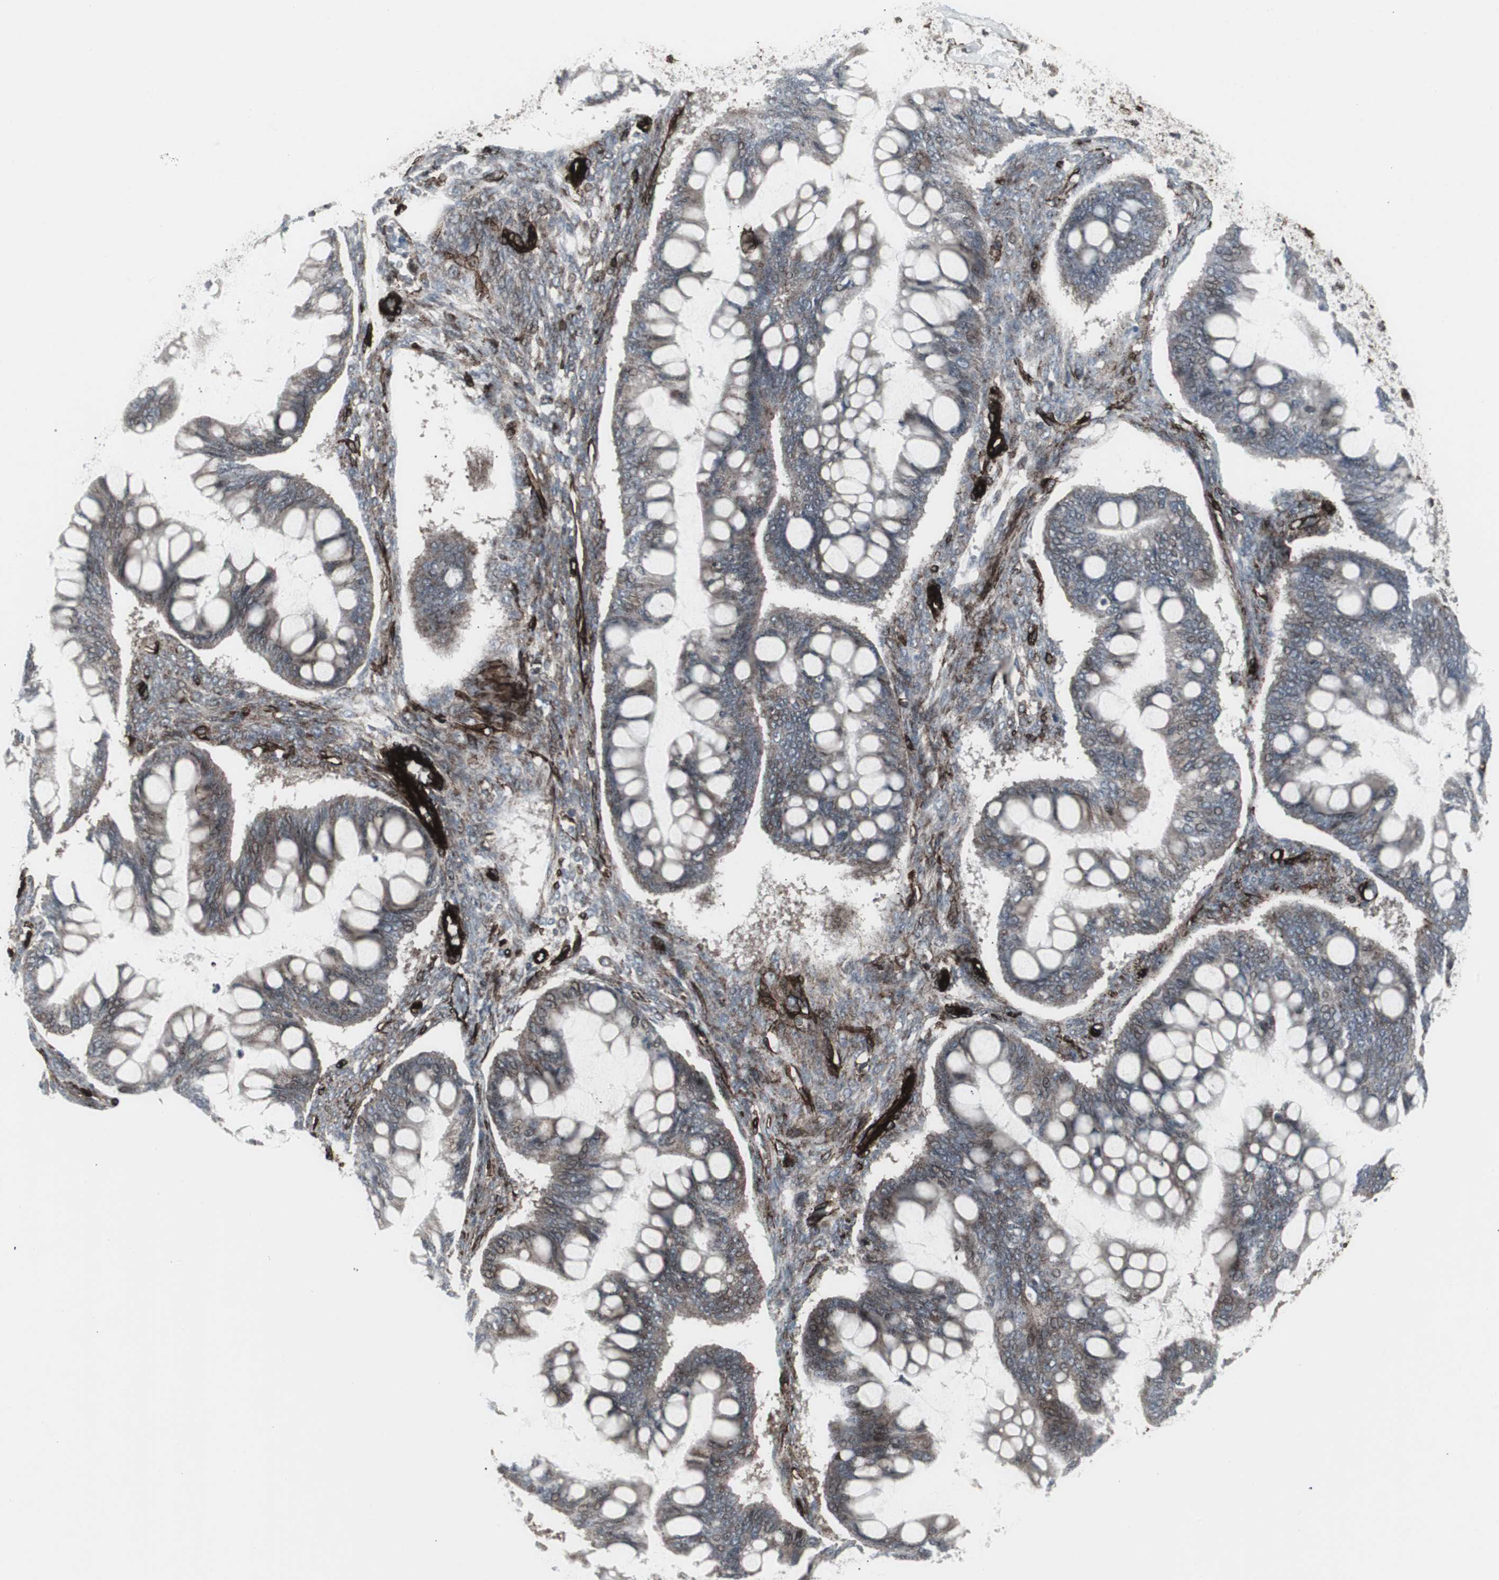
{"staining": {"intensity": "weak", "quantity": "25%-75%", "location": "cytoplasmic/membranous,nuclear"}, "tissue": "ovarian cancer", "cell_type": "Tumor cells", "image_type": "cancer", "snomed": [{"axis": "morphology", "description": "Cystadenocarcinoma, mucinous, NOS"}, {"axis": "topography", "description": "Ovary"}], "caption": "Protein positivity by IHC reveals weak cytoplasmic/membranous and nuclear staining in about 25%-75% of tumor cells in ovarian cancer.", "gene": "PDGFA", "patient": {"sex": "female", "age": 73}}